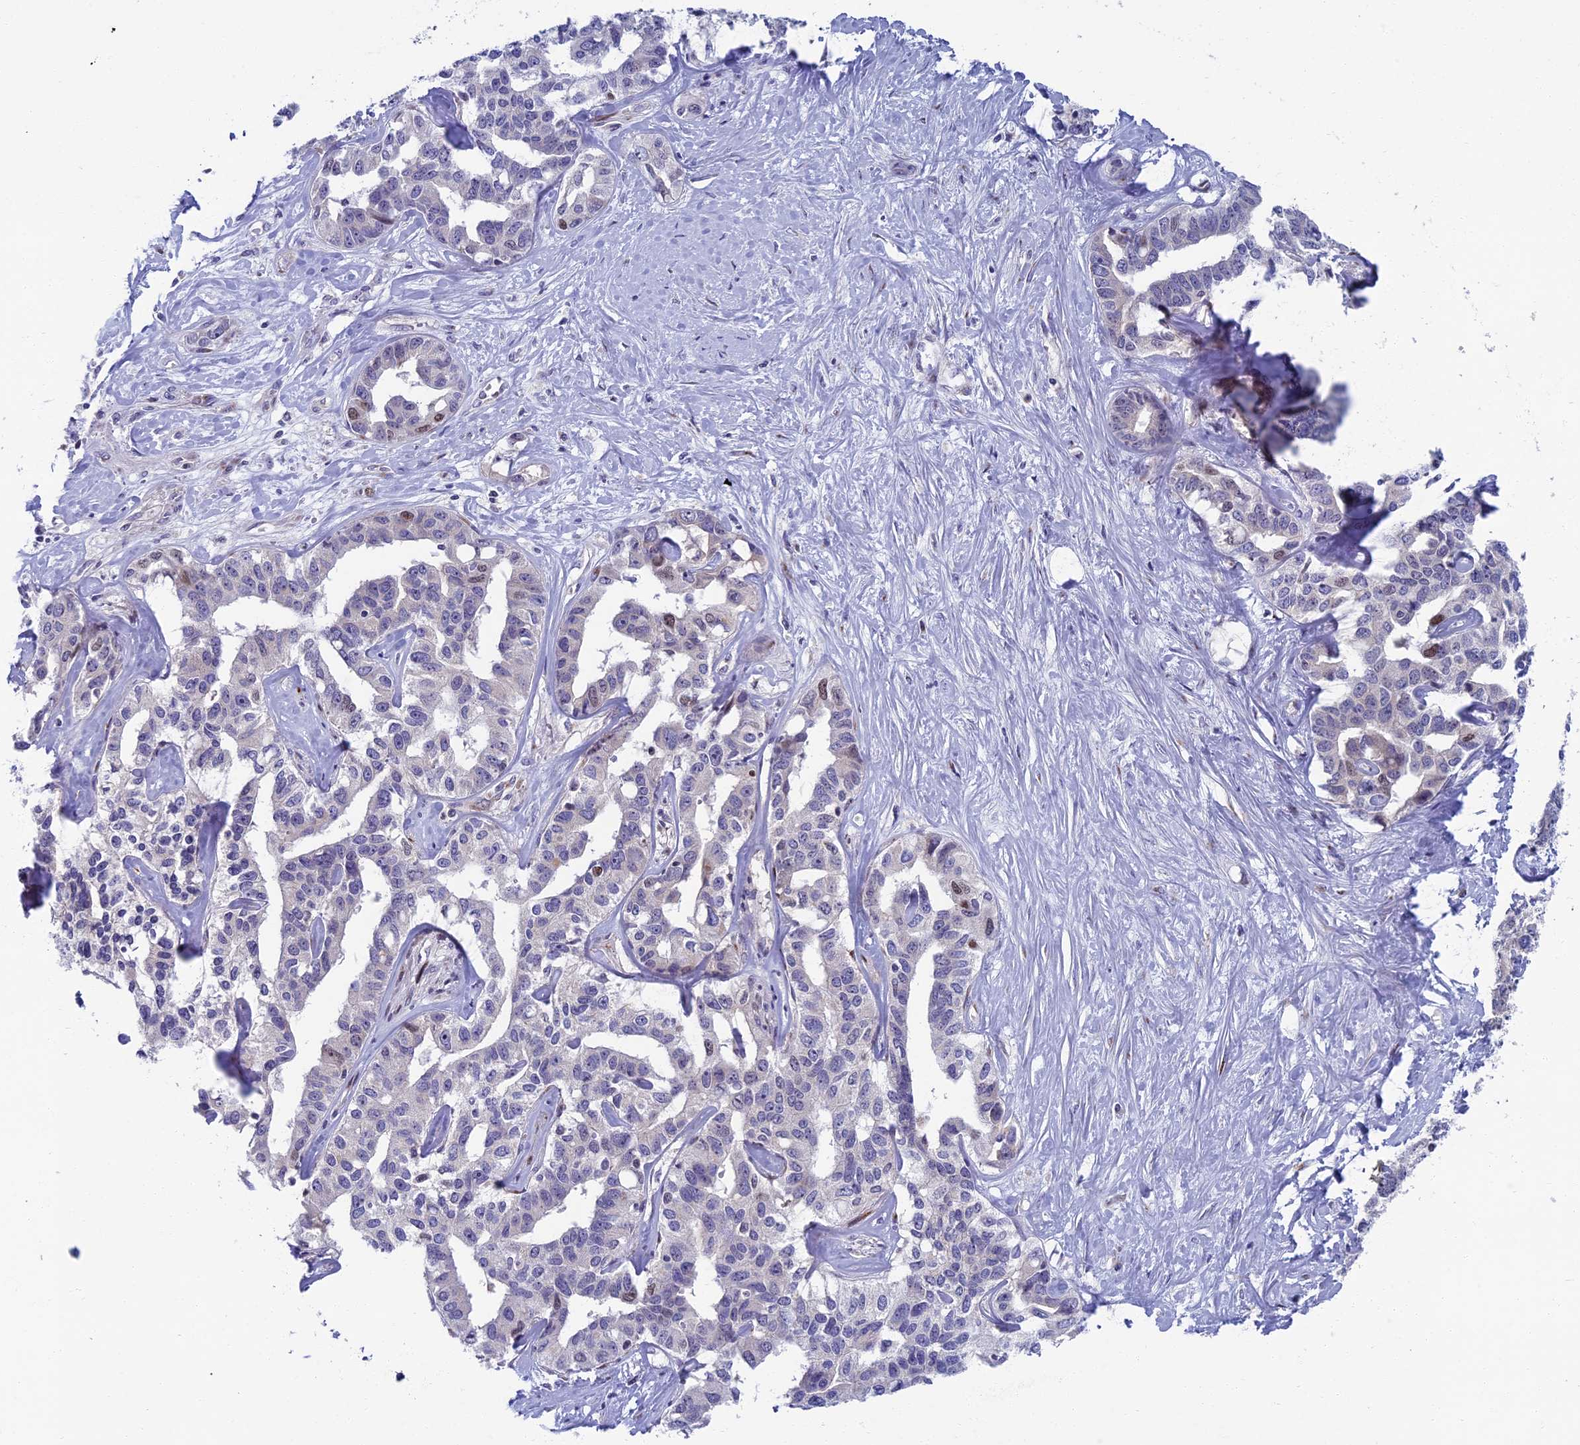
{"staining": {"intensity": "weak", "quantity": "<25%", "location": "nuclear"}, "tissue": "liver cancer", "cell_type": "Tumor cells", "image_type": "cancer", "snomed": [{"axis": "morphology", "description": "Cholangiocarcinoma"}, {"axis": "topography", "description": "Liver"}], "caption": "IHC of human cholangiocarcinoma (liver) demonstrates no staining in tumor cells.", "gene": "LIG1", "patient": {"sex": "male", "age": 59}}